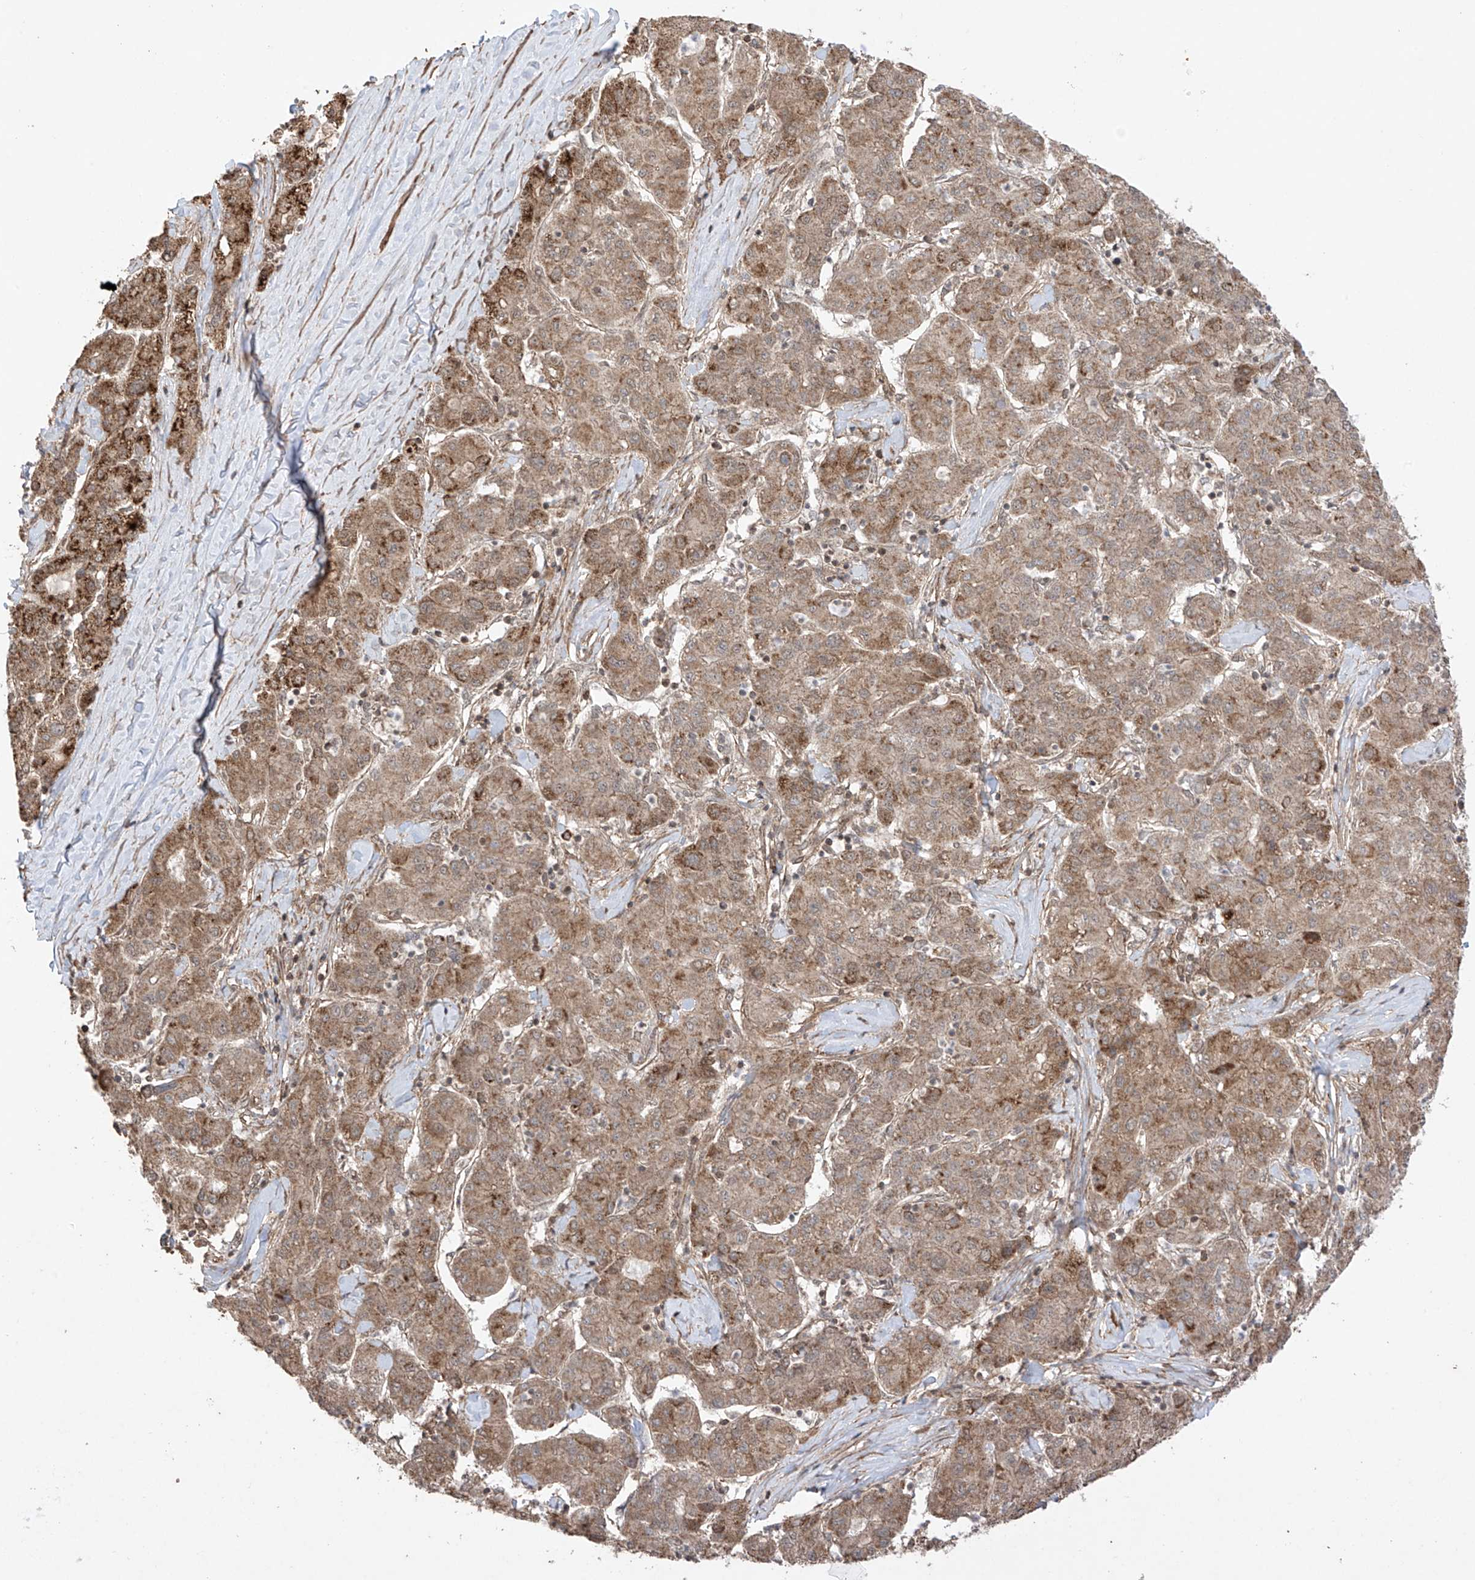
{"staining": {"intensity": "moderate", "quantity": ">75%", "location": "cytoplasmic/membranous"}, "tissue": "liver cancer", "cell_type": "Tumor cells", "image_type": "cancer", "snomed": [{"axis": "morphology", "description": "Carcinoma, Hepatocellular, NOS"}, {"axis": "topography", "description": "Liver"}], "caption": "Protein expression analysis of human liver cancer (hepatocellular carcinoma) reveals moderate cytoplasmic/membranous staining in about >75% of tumor cells. (DAB (3,3'-diaminobenzidine) IHC with brightfield microscopy, high magnification).", "gene": "ABCD1", "patient": {"sex": "male", "age": 65}}